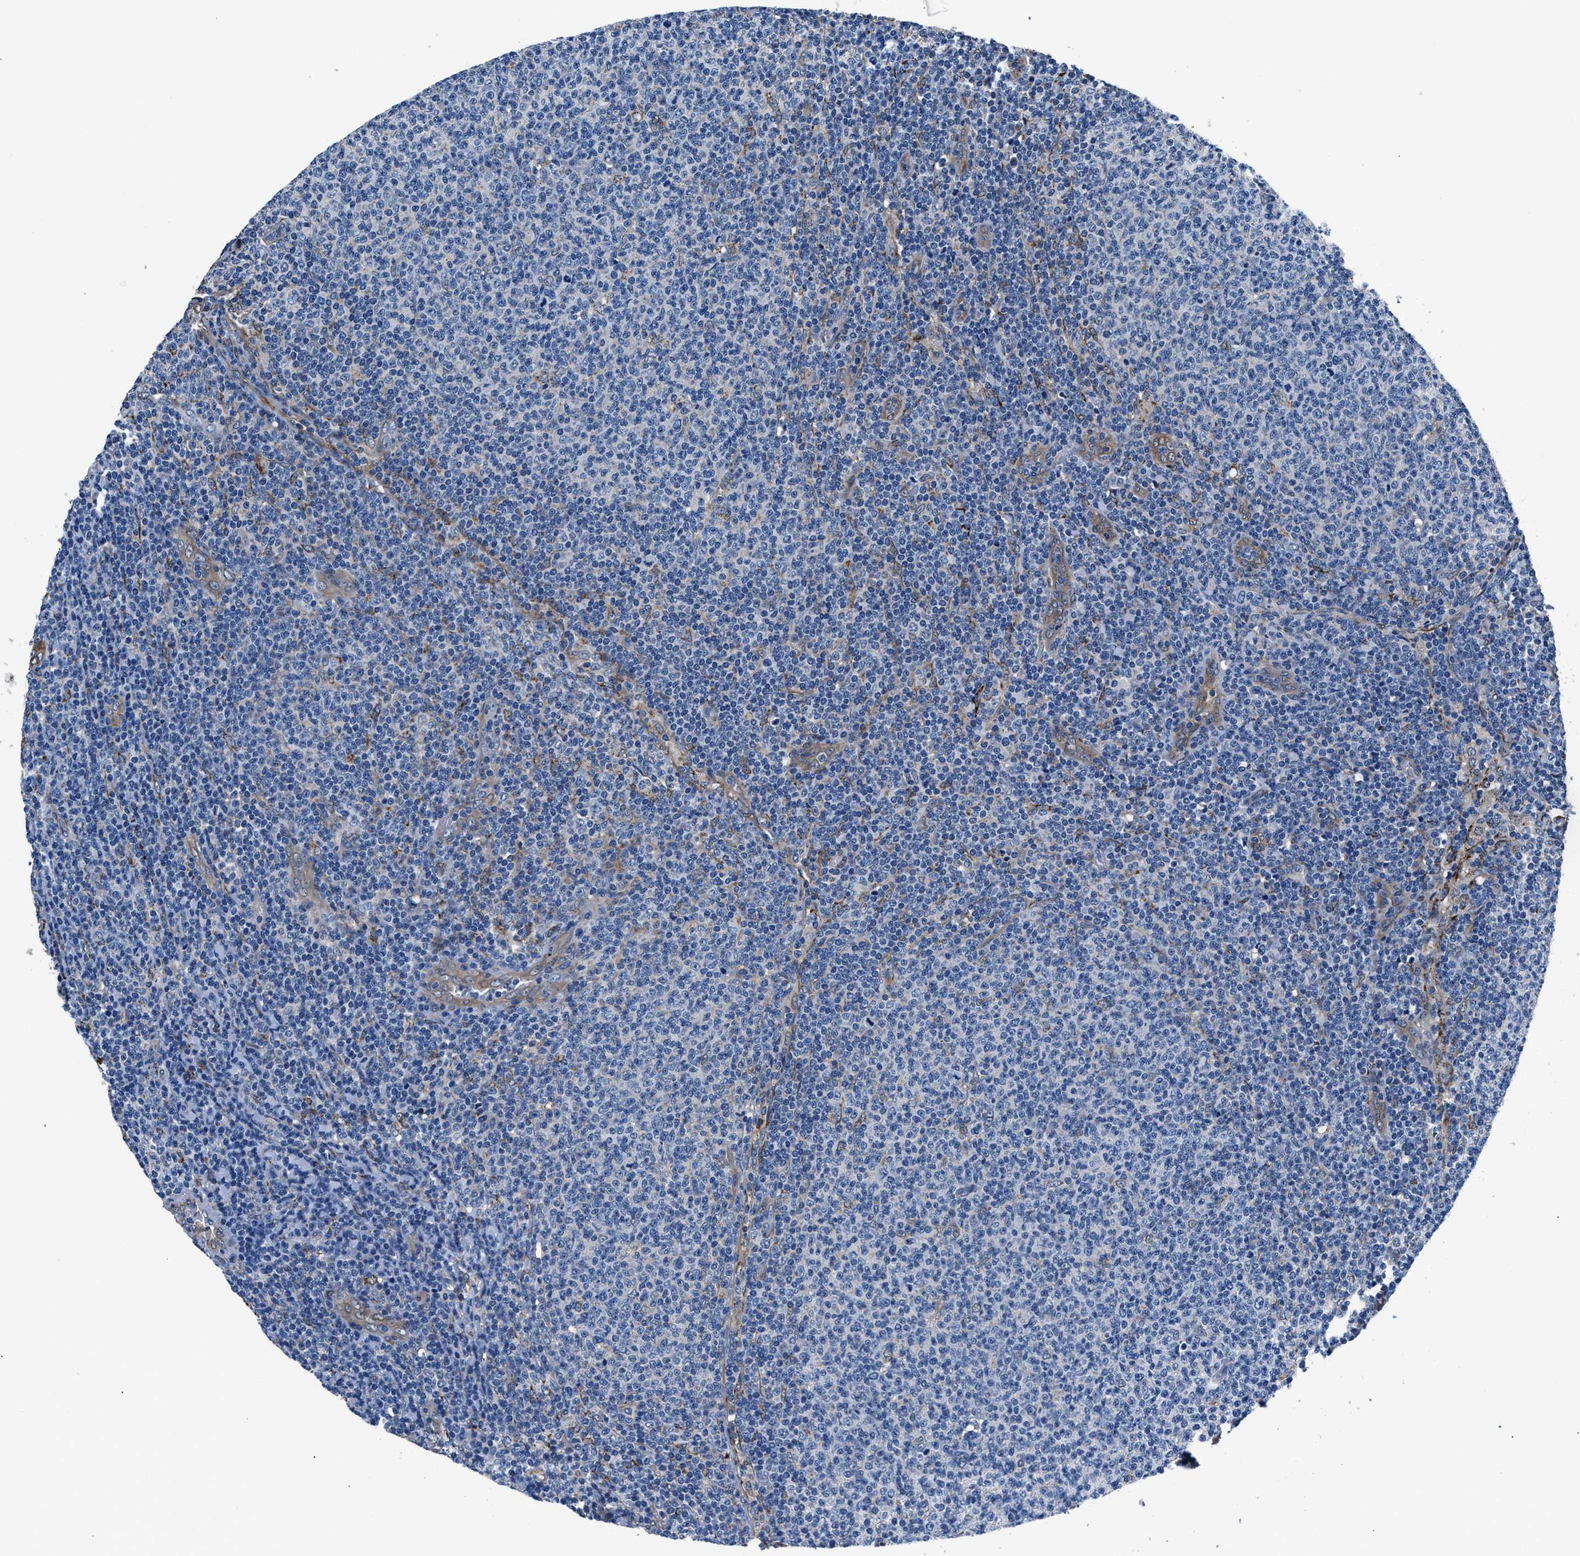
{"staining": {"intensity": "negative", "quantity": "none", "location": "none"}, "tissue": "lymphoma", "cell_type": "Tumor cells", "image_type": "cancer", "snomed": [{"axis": "morphology", "description": "Malignant lymphoma, non-Hodgkin's type, Low grade"}, {"axis": "topography", "description": "Lymph node"}], "caption": "This is an IHC image of human low-grade malignant lymphoma, non-Hodgkin's type. There is no staining in tumor cells.", "gene": "PRTFDC1", "patient": {"sex": "male", "age": 66}}